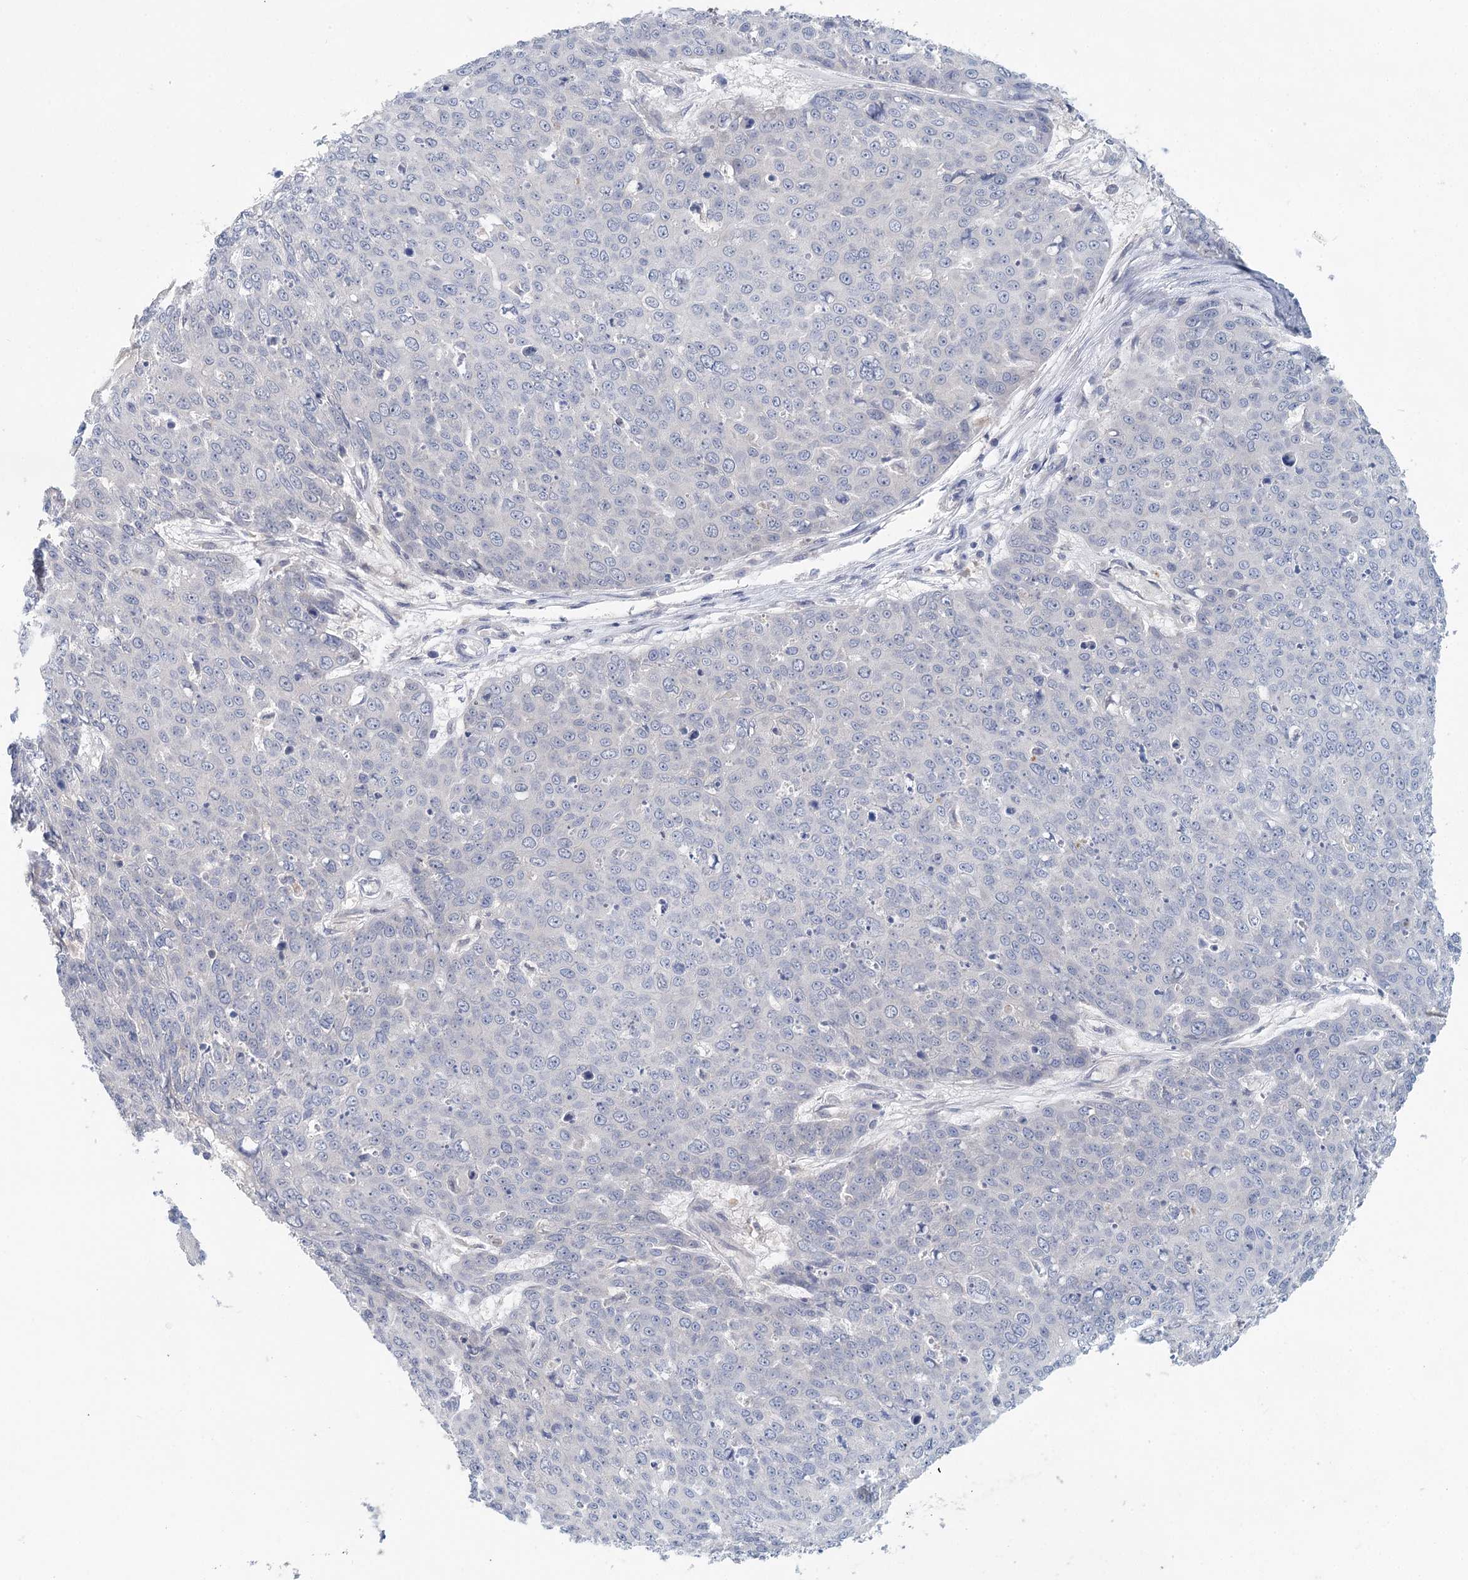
{"staining": {"intensity": "negative", "quantity": "none", "location": "none"}, "tissue": "skin cancer", "cell_type": "Tumor cells", "image_type": "cancer", "snomed": [{"axis": "morphology", "description": "Squamous cell carcinoma, NOS"}, {"axis": "topography", "description": "Skin"}], "caption": "Immunohistochemical staining of human skin cancer (squamous cell carcinoma) displays no significant staining in tumor cells. (DAB immunohistochemistry visualized using brightfield microscopy, high magnification).", "gene": "BLTP1", "patient": {"sex": "male", "age": 71}}